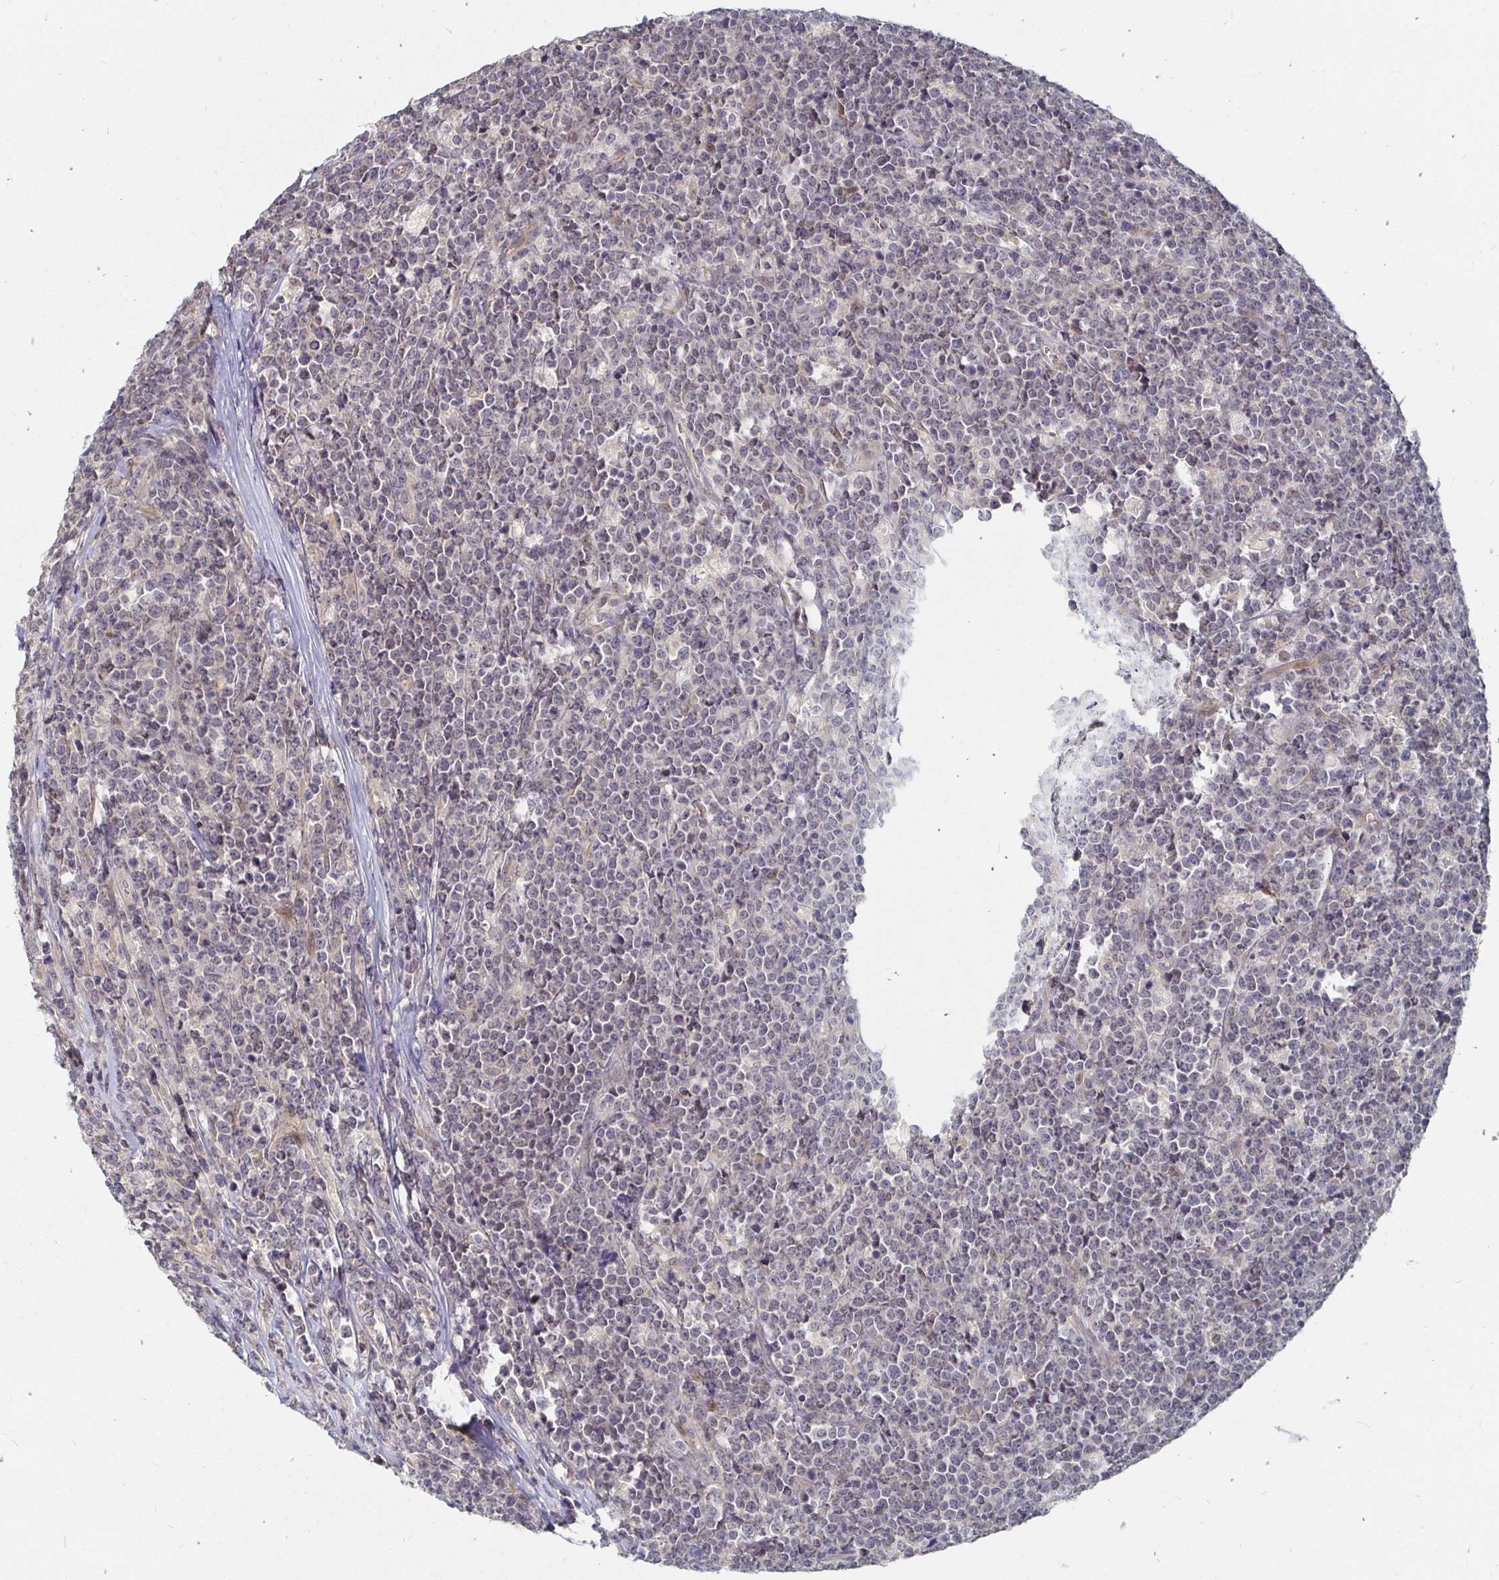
{"staining": {"intensity": "negative", "quantity": "none", "location": "none"}, "tissue": "lymphoma", "cell_type": "Tumor cells", "image_type": "cancer", "snomed": [{"axis": "morphology", "description": "Malignant lymphoma, non-Hodgkin's type, High grade"}, {"axis": "topography", "description": "Small intestine"}], "caption": "The immunohistochemistry (IHC) photomicrograph has no significant staining in tumor cells of malignant lymphoma, non-Hodgkin's type (high-grade) tissue. Brightfield microscopy of immunohistochemistry stained with DAB (brown) and hematoxylin (blue), captured at high magnification.", "gene": "MEIS1", "patient": {"sex": "female", "age": 56}}